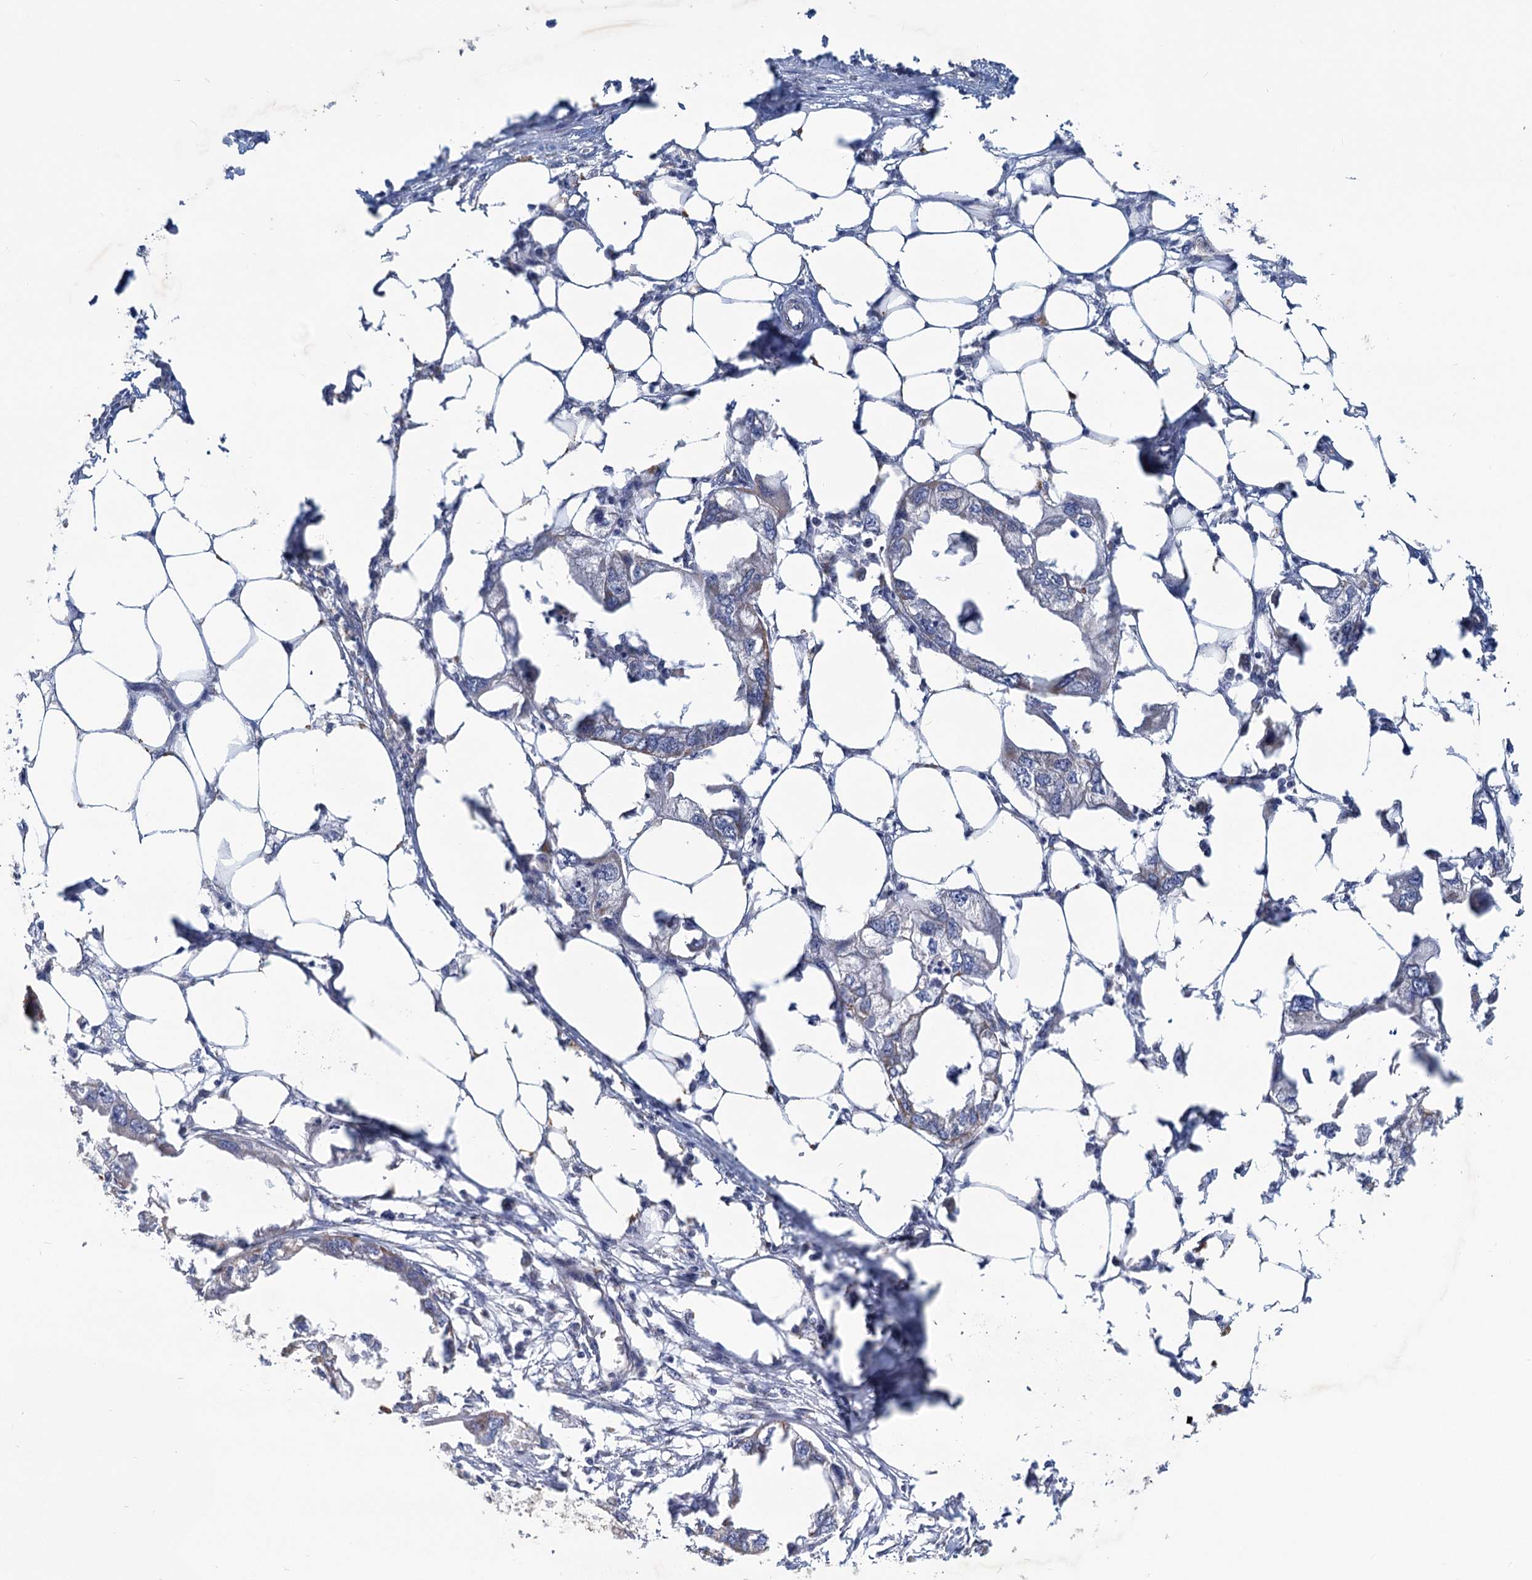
{"staining": {"intensity": "negative", "quantity": "none", "location": "none"}, "tissue": "endometrial cancer", "cell_type": "Tumor cells", "image_type": "cancer", "snomed": [{"axis": "morphology", "description": "Adenocarcinoma, NOS"}, {"axis": "morphology", "description": "Adenocarcinoma, metastatic, NOS"}, {"axis": "topography", "description": "Adipose tissue"}, {"axis": "topography", "description": "Endometrium"}], "caption": "IHC micrograph of human endometrial cancer (metastatic adenocarcinoma) stained for a protein (brown), which demonstrates no expression in tumor cells.", "gene": "NDUFC2", "patient": {"sex": "female", "age": 67}}